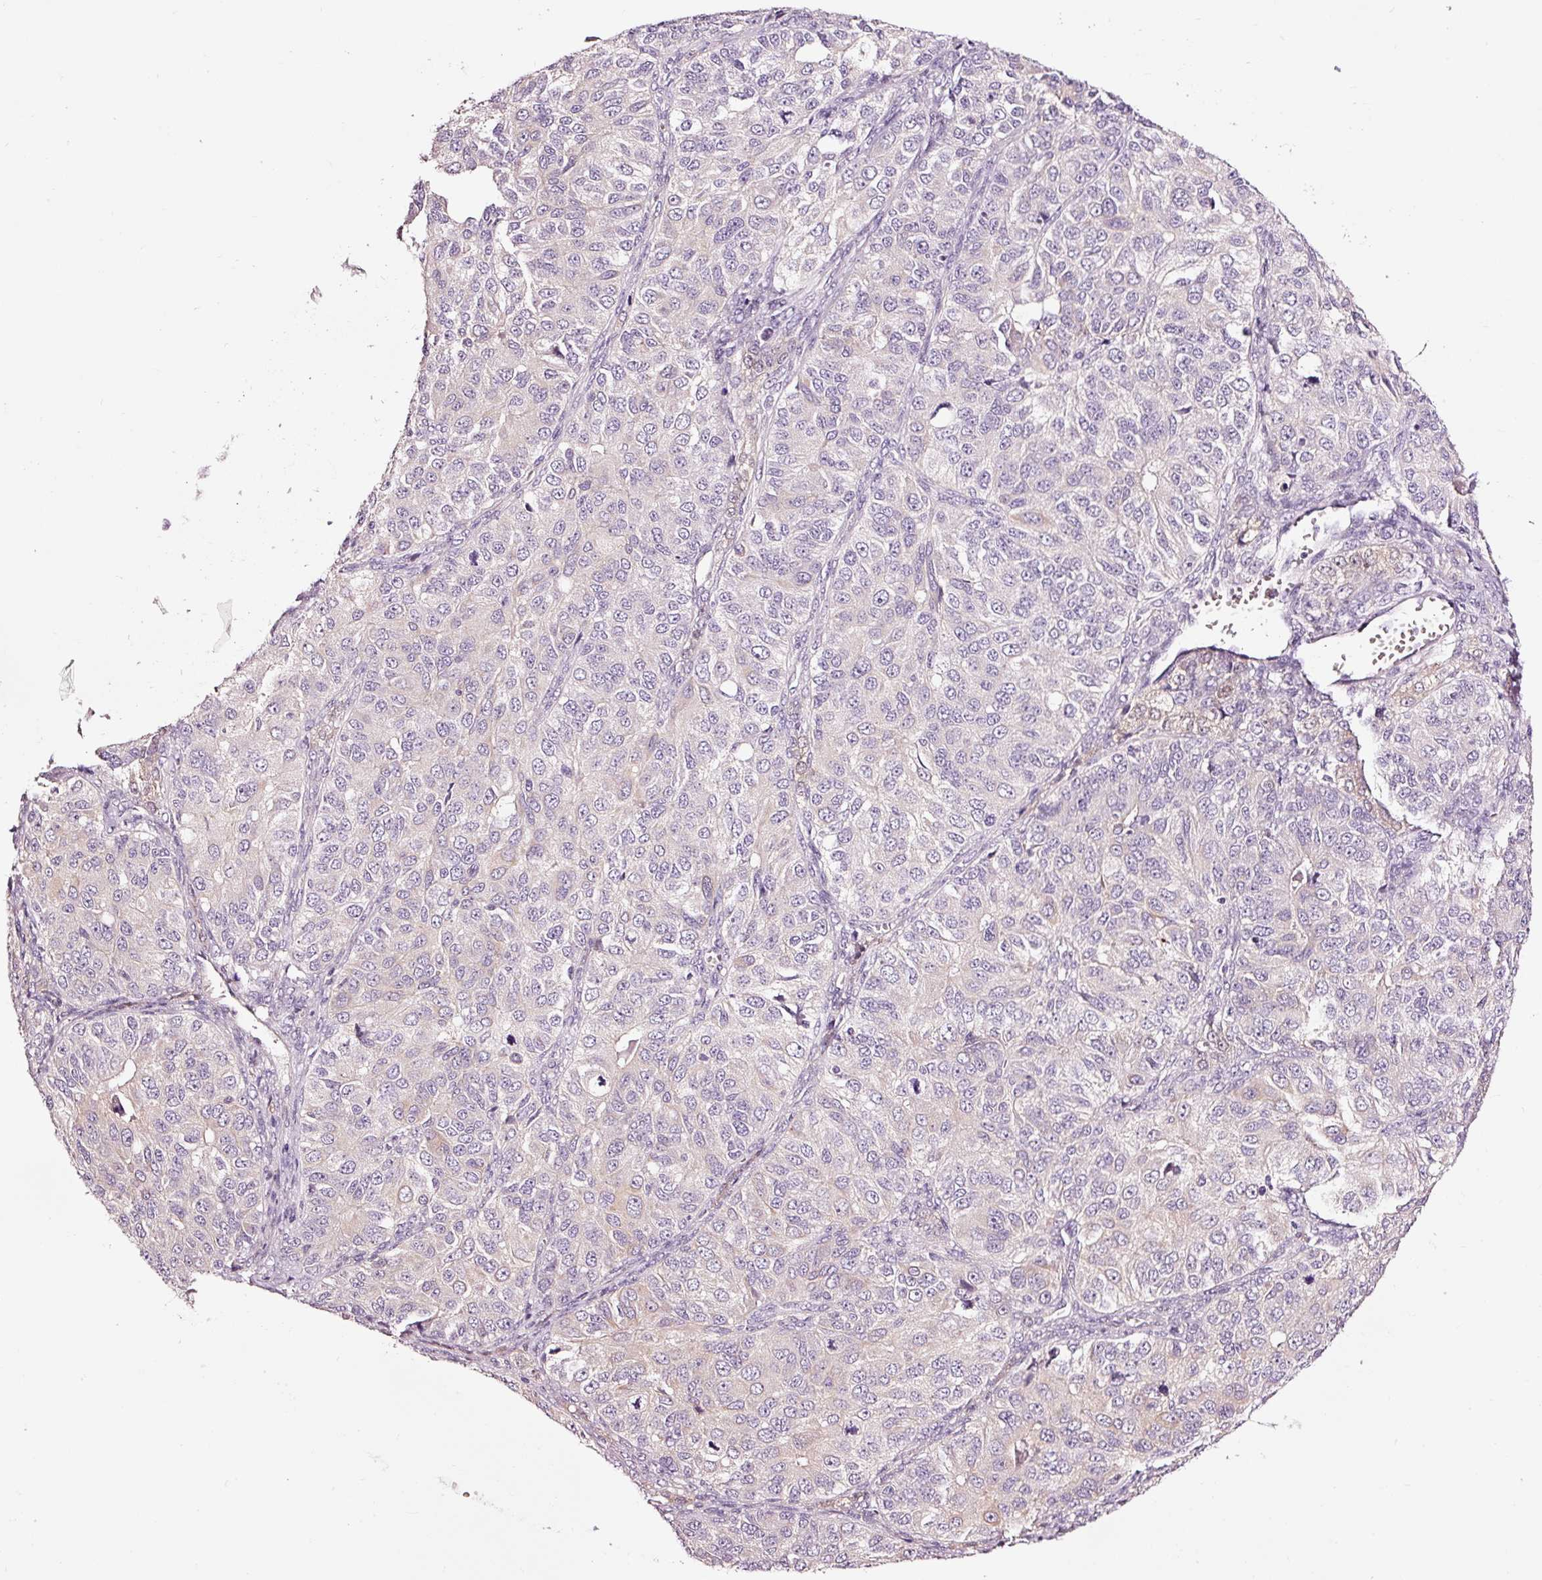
{"staining": {"intensity": "negative", "quantity": "none", "location": "none"}, "tissue": "ovarian cancer", "cell_type": "Tumor cells", "image_type": "cancer", "snomed": [{"axis": "morphology", "description": "Carcinoma, endometroid"}, {"axis": "topography", "description": "Ovary"}], "caption": "High magnification brightfield microscopy of ovarian cancer stained with DAB (brown) and counterstained with hematoxylin (blue): tumor cells show no significant expression.", "gene": "UTP14A", "patient": {"sex": "female", "age": 51}}